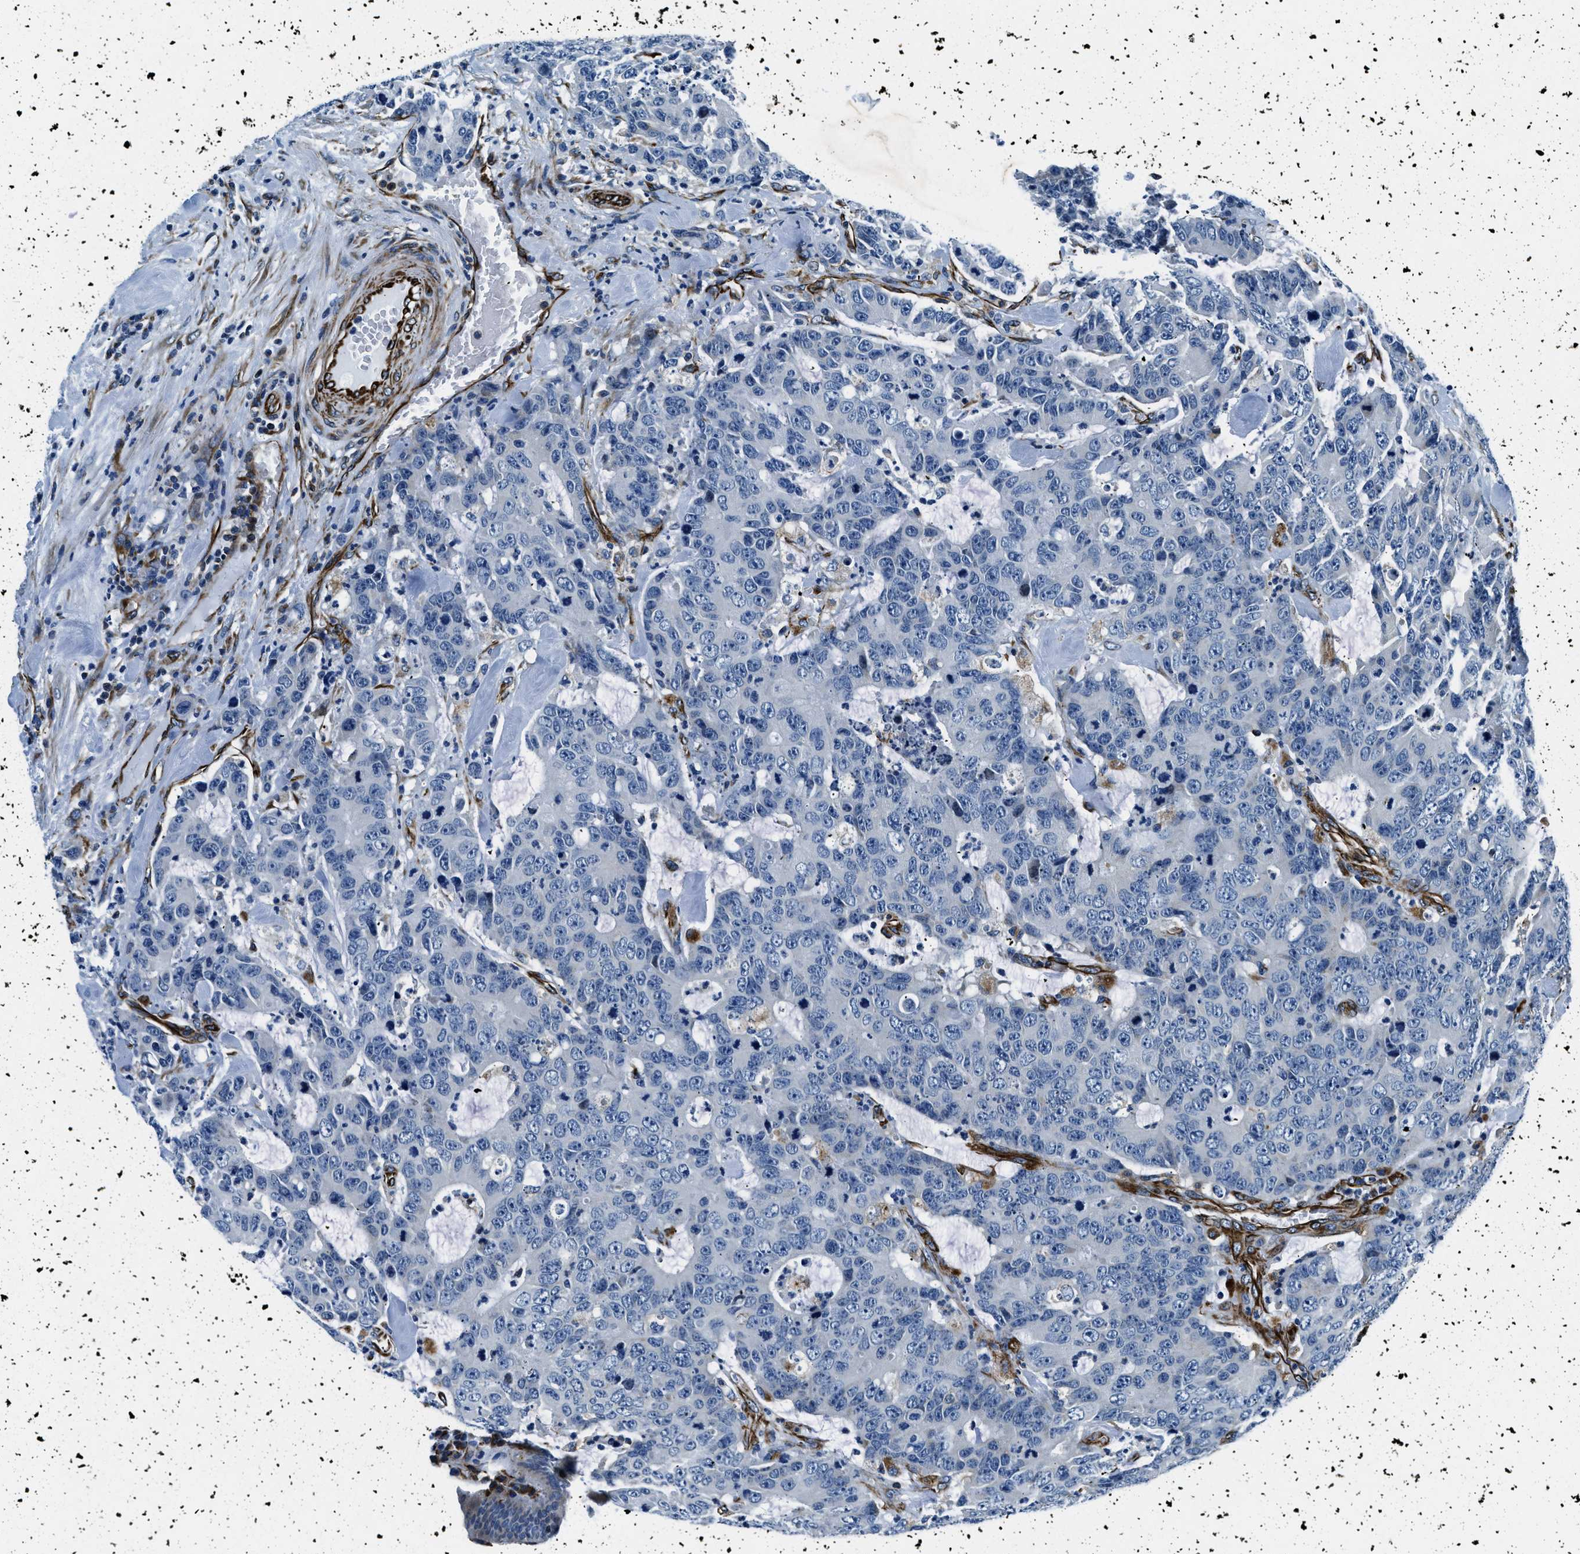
{"staining": {"intensity": "negative", "quantity": "none", "location": "none"}, "tissue": "colorectal cancer", "cell_type": "Tumor cells", "image_type": "cancer", "snomed": [{"axis": "morphology", "description": "Adenocarcinoma, NOS"}, {"axis": "topography", "description": "Colon"}], "caption": "DAB (3,3'-diaminobenzidine) immunohistochemical staining of adenocarcinoma (colorectal) demonstrates no significant expression in tumor cells.", "gene": "GNS", "patient": {"sex": "female", "age": 86}}